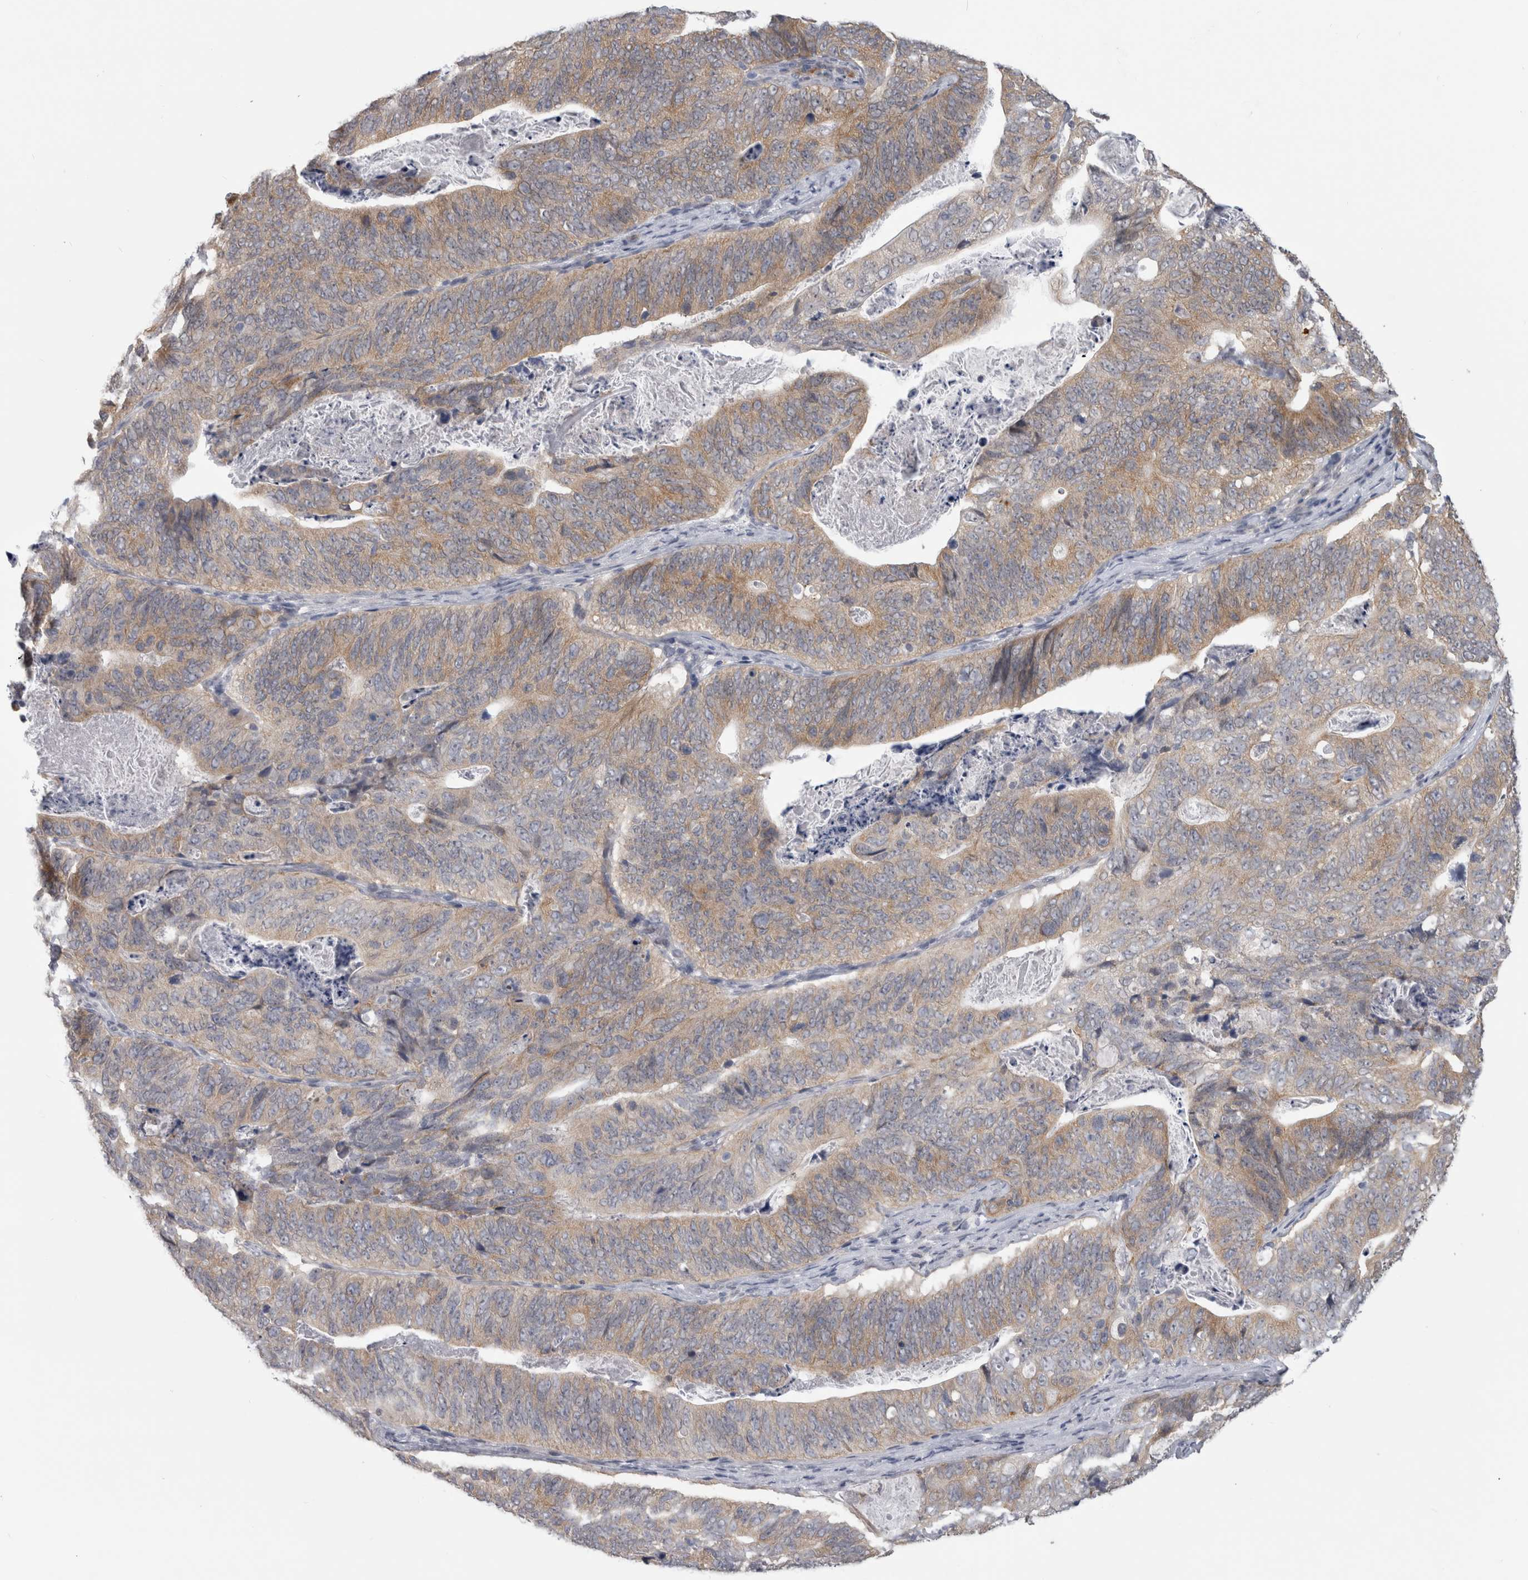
{"staining": {"intensity": "weak", "quantity": ">75%", "location": "cytoplasmic/membranous"}, "tissue": "stomach cancer", "cell_type": "Tumor cells", "image_type": "cancer", "snomed": [{"axis": "morphology", "description": "Normal tissue, NOS"}, {"axis": "morphology", "description": "Adenocarcinoma, NOS"}, {"axis": "topography", "description": "Stomach"}], "caption": "Human adenocarcinoma (stomach) stained with a brown dye demonstrates weak cytoplasmic/membranous positive positivity in approximately >75% of tumor cells.", "gene": "TMEM242", "patient": {"sex": "female", "age": 89}}